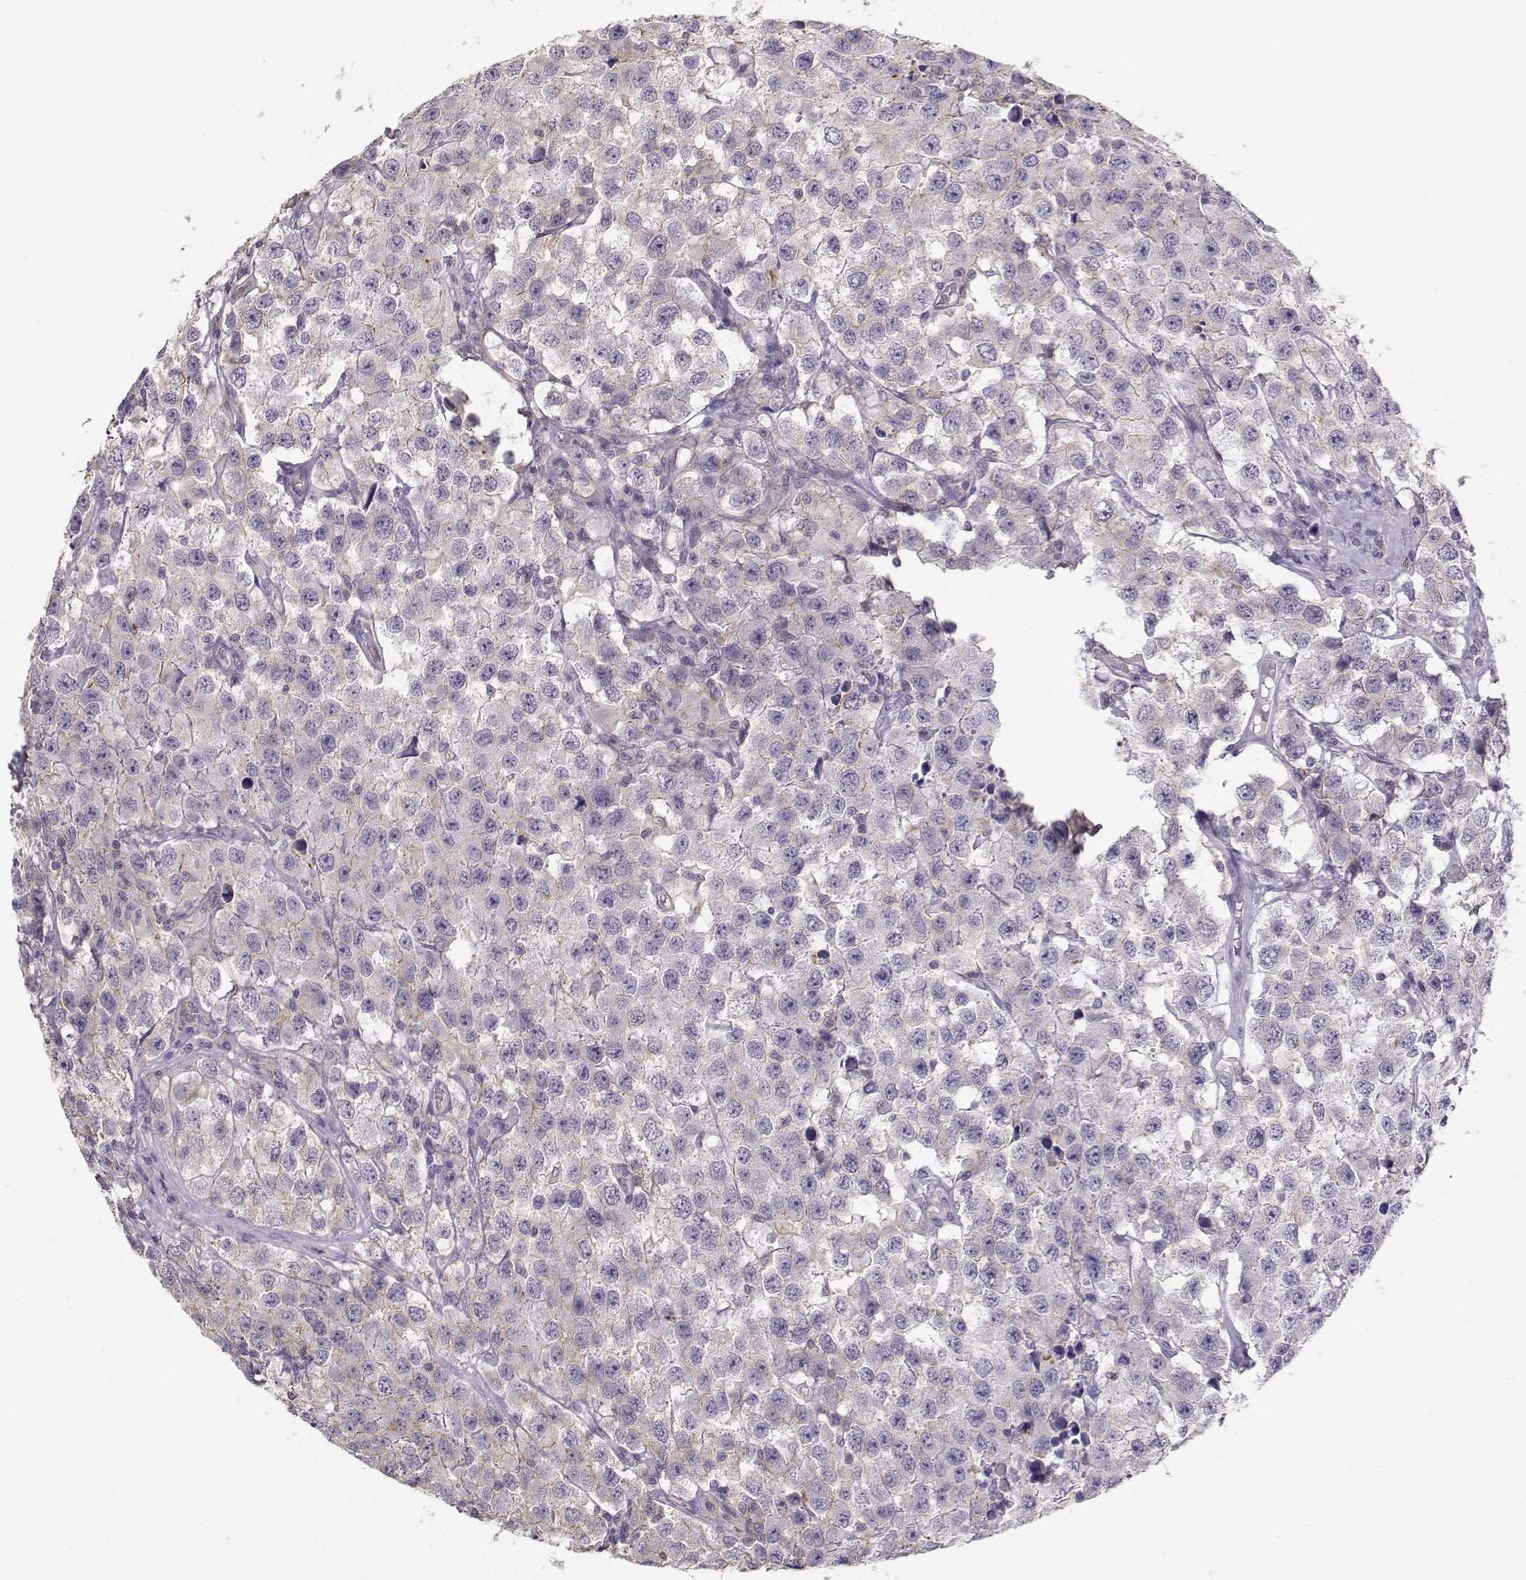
{"staining": {"intensity": "negative", "quantity": "none", "location": "none"}, "tissue": "testis cancer", "cell_type": "Tumor cells", "image_type": "cancer", "snomed": [{"axis": "morphology", "description": "Seminoma, NOS"}, {"axis": "topography", "description": "Testis"}], "caption": "Testis cancer stained for a protein using IHC displays no staining tumor cells.", "gene": "DAPL1", "patient": {"sex": "male", "age": 52}}